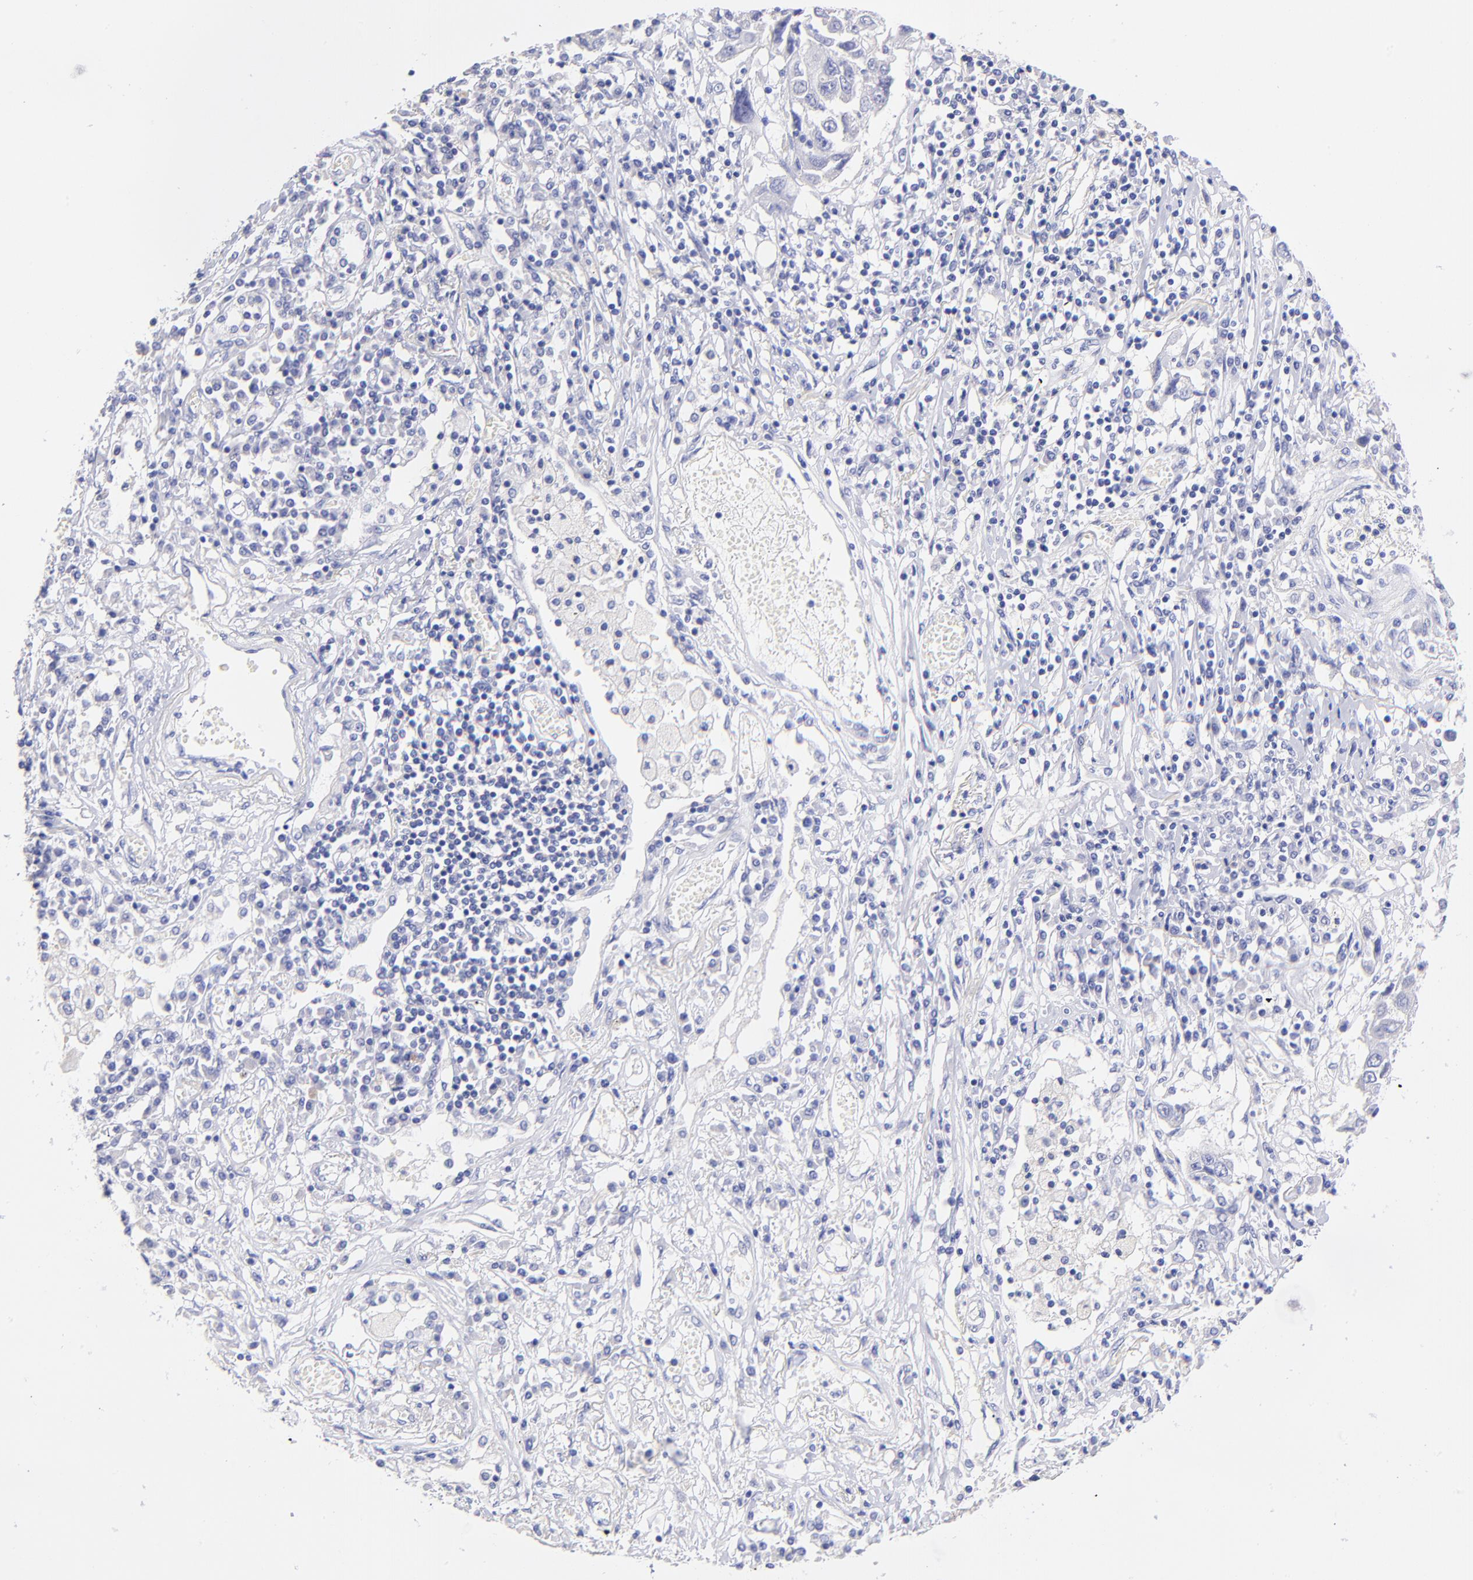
{"staining": {"intensity": "negative", "quantity": "none", "location": "none"}, "tissue": "lung cancer", "cell_type": "Tumor cells", "image_type": "cancer", "snomed": [{"axis": "morphology", "description": "Squamous cell carcinoma, NOS"}, {"axis": "topography", "description": "Lung"}], "caption": "IHC photomicrograph of neoplastic tissue: human lung cancer (squamous cell carcinoma) stained with DAB exhibits no significant protein staining in tumor cells.", "gene": "RAB3B", "patient": {"sex": "male", "age": 71}}